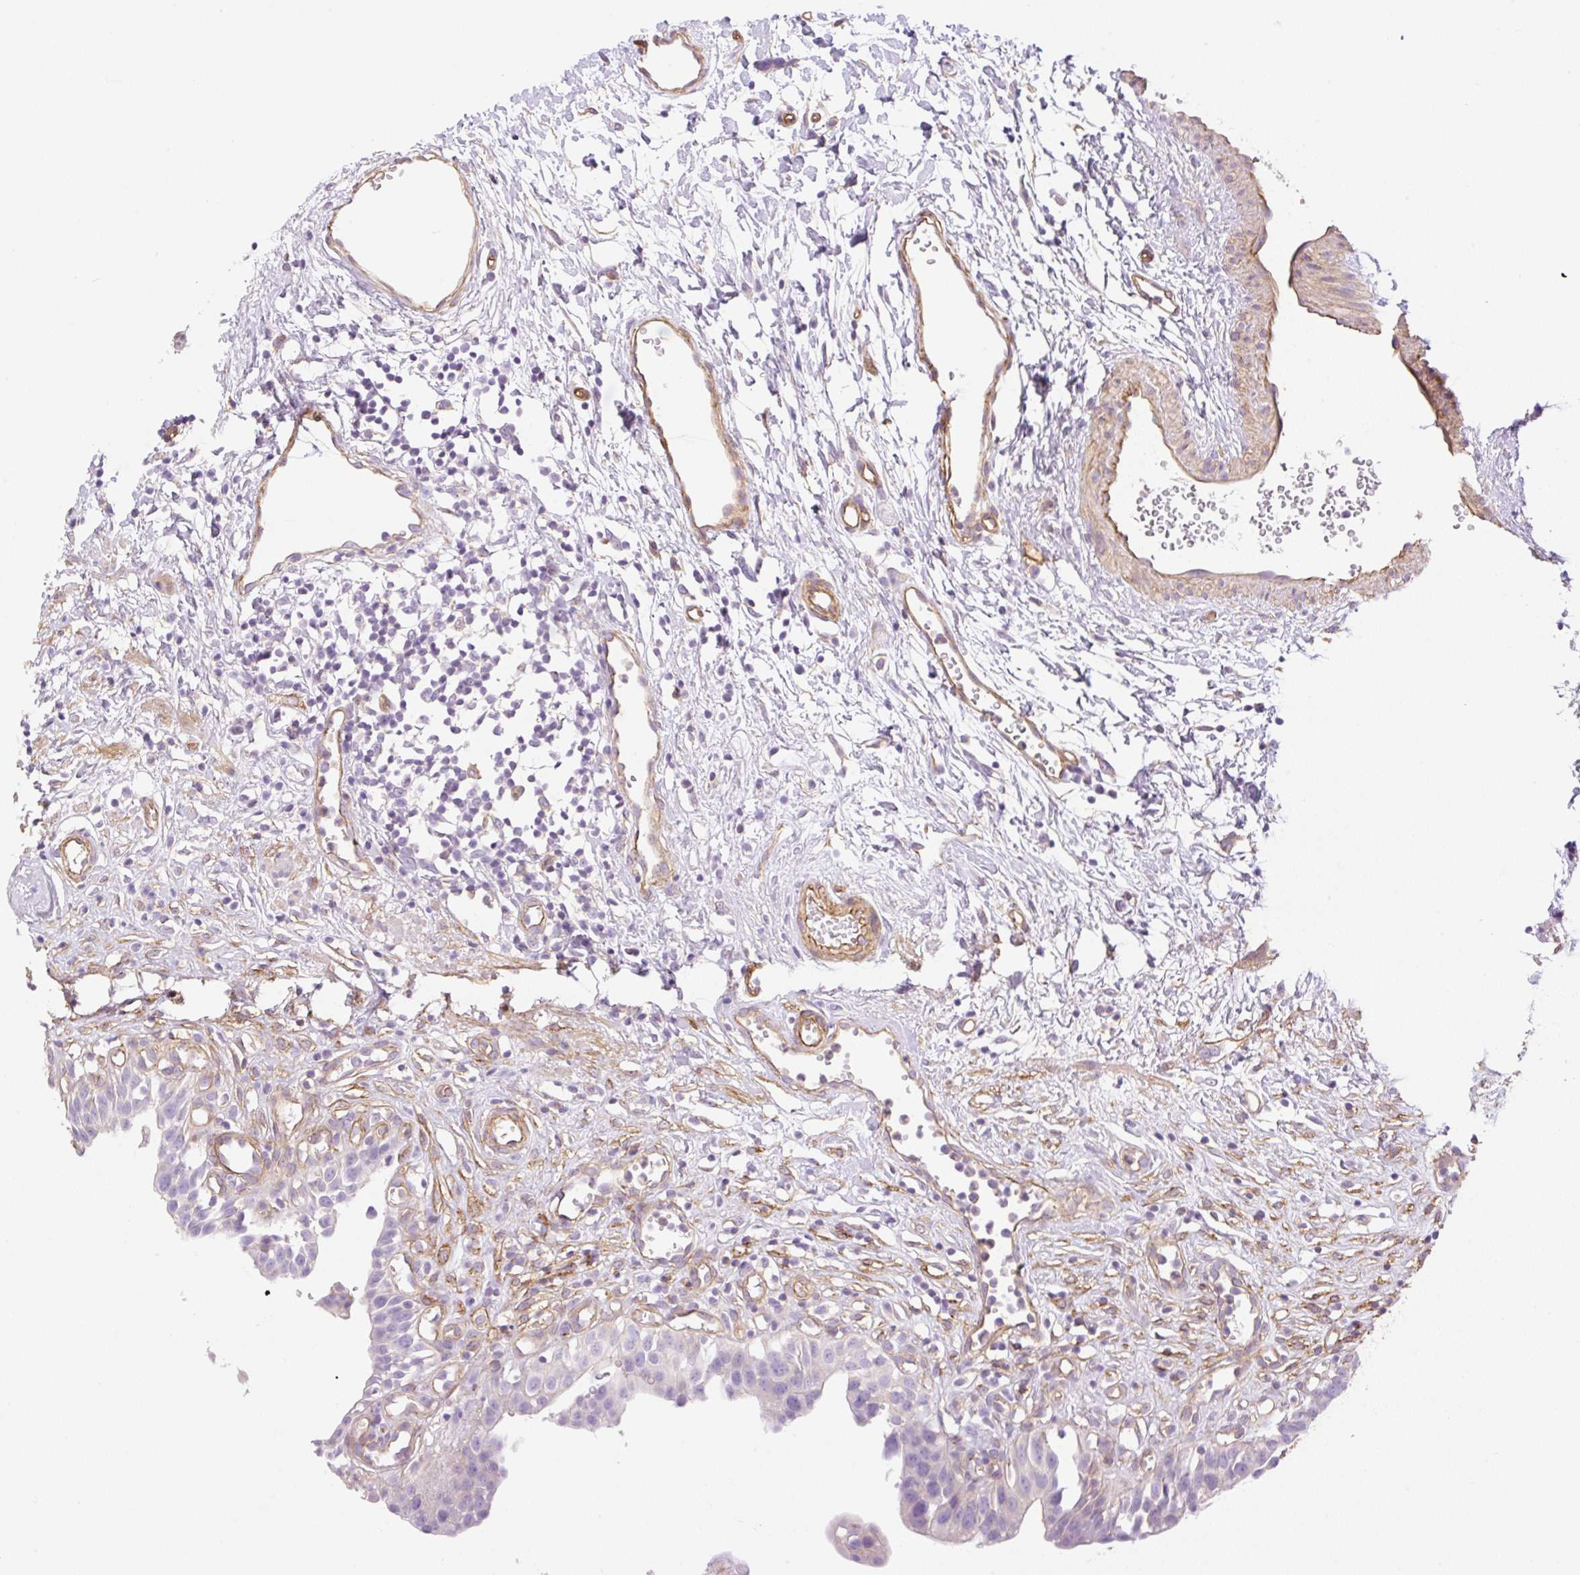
{"staining": {"intensity": "negative", "quantity": "none", "location": "none"}, "tissue": "urinary bladder", "cell_type": "Urothelial cells", "image_type": "normal", "snomed": [{"axis": "morphology", "description": "Normal tissue, NOS"}, {"axis": "topography", "description": "Urinary bladder"}], "caption": "The image demonstrates no staining of urothelial cells in unremarkable urinary bladder. The staining is performed using DAB (3,3'-diaminobenzidine) brown chromogen with nuclei counter-stained in using hematoxylin.", "gene": "EHD1", "patient": {"sex": "male", "age": 51}}